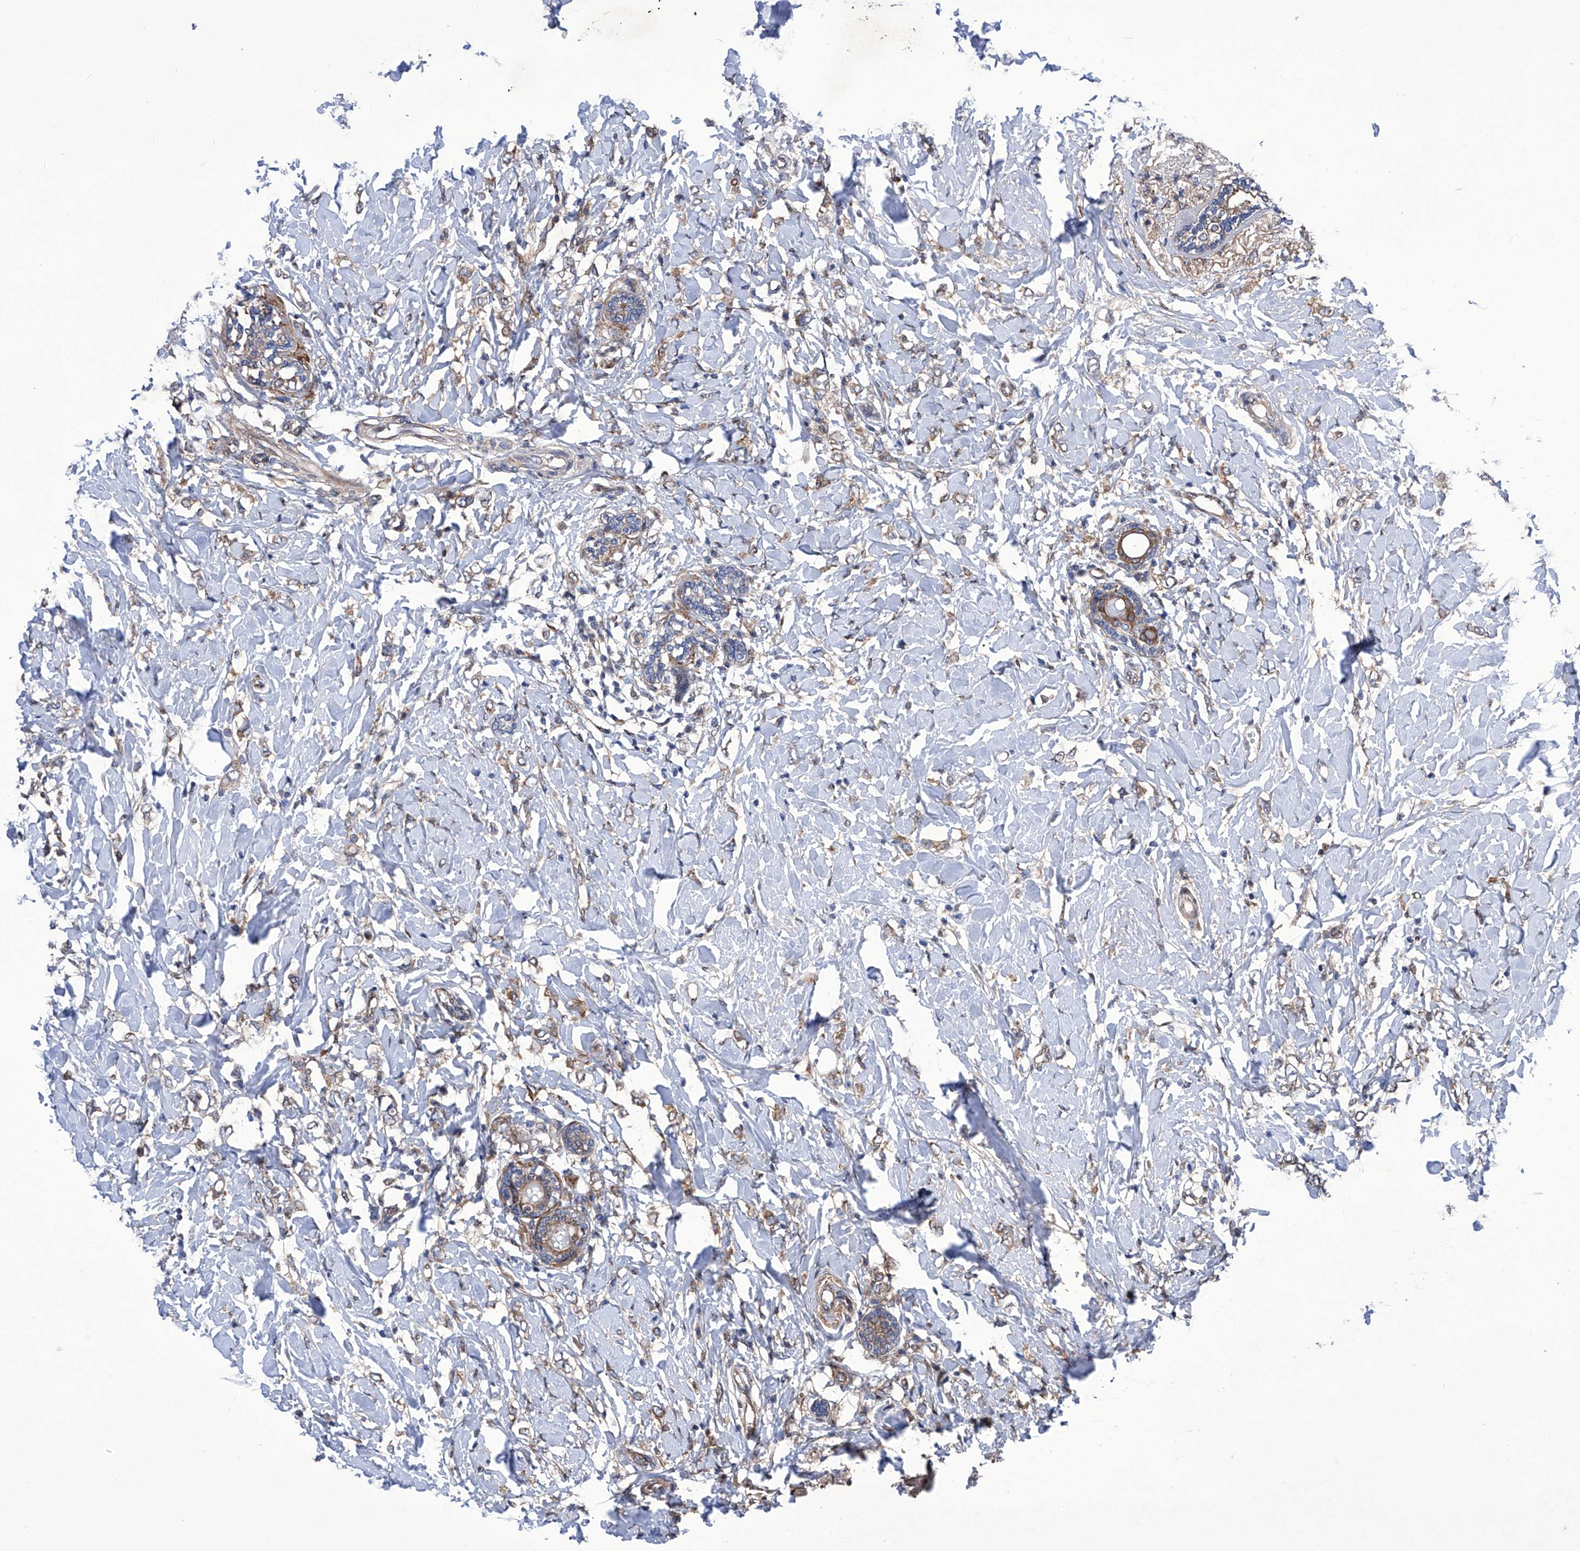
{"staining": {"intensity": "moderate", "quantity": ">75%", "location": "cytoplasmic/membranous"}, "tissue": "breast cancer", "cell_type": "Tumor cells", "image_type": "cancer", "snomed": [{"axis": "morphology", "description": "Normal tissue, NOS"}, {"axis": "morphology", "description": "Lobular carcinoma"}, {"axis": "topography", "description": "Breast"}], "caption": "This histopathology image demonstrates IHC staining of lobular carcinoma (breast), with medium moderate cytoplasmic/membranous staining in about >75% of tumor cells.", "gene": "KTI12", "patient": {"sex": "female", "age": 47}}